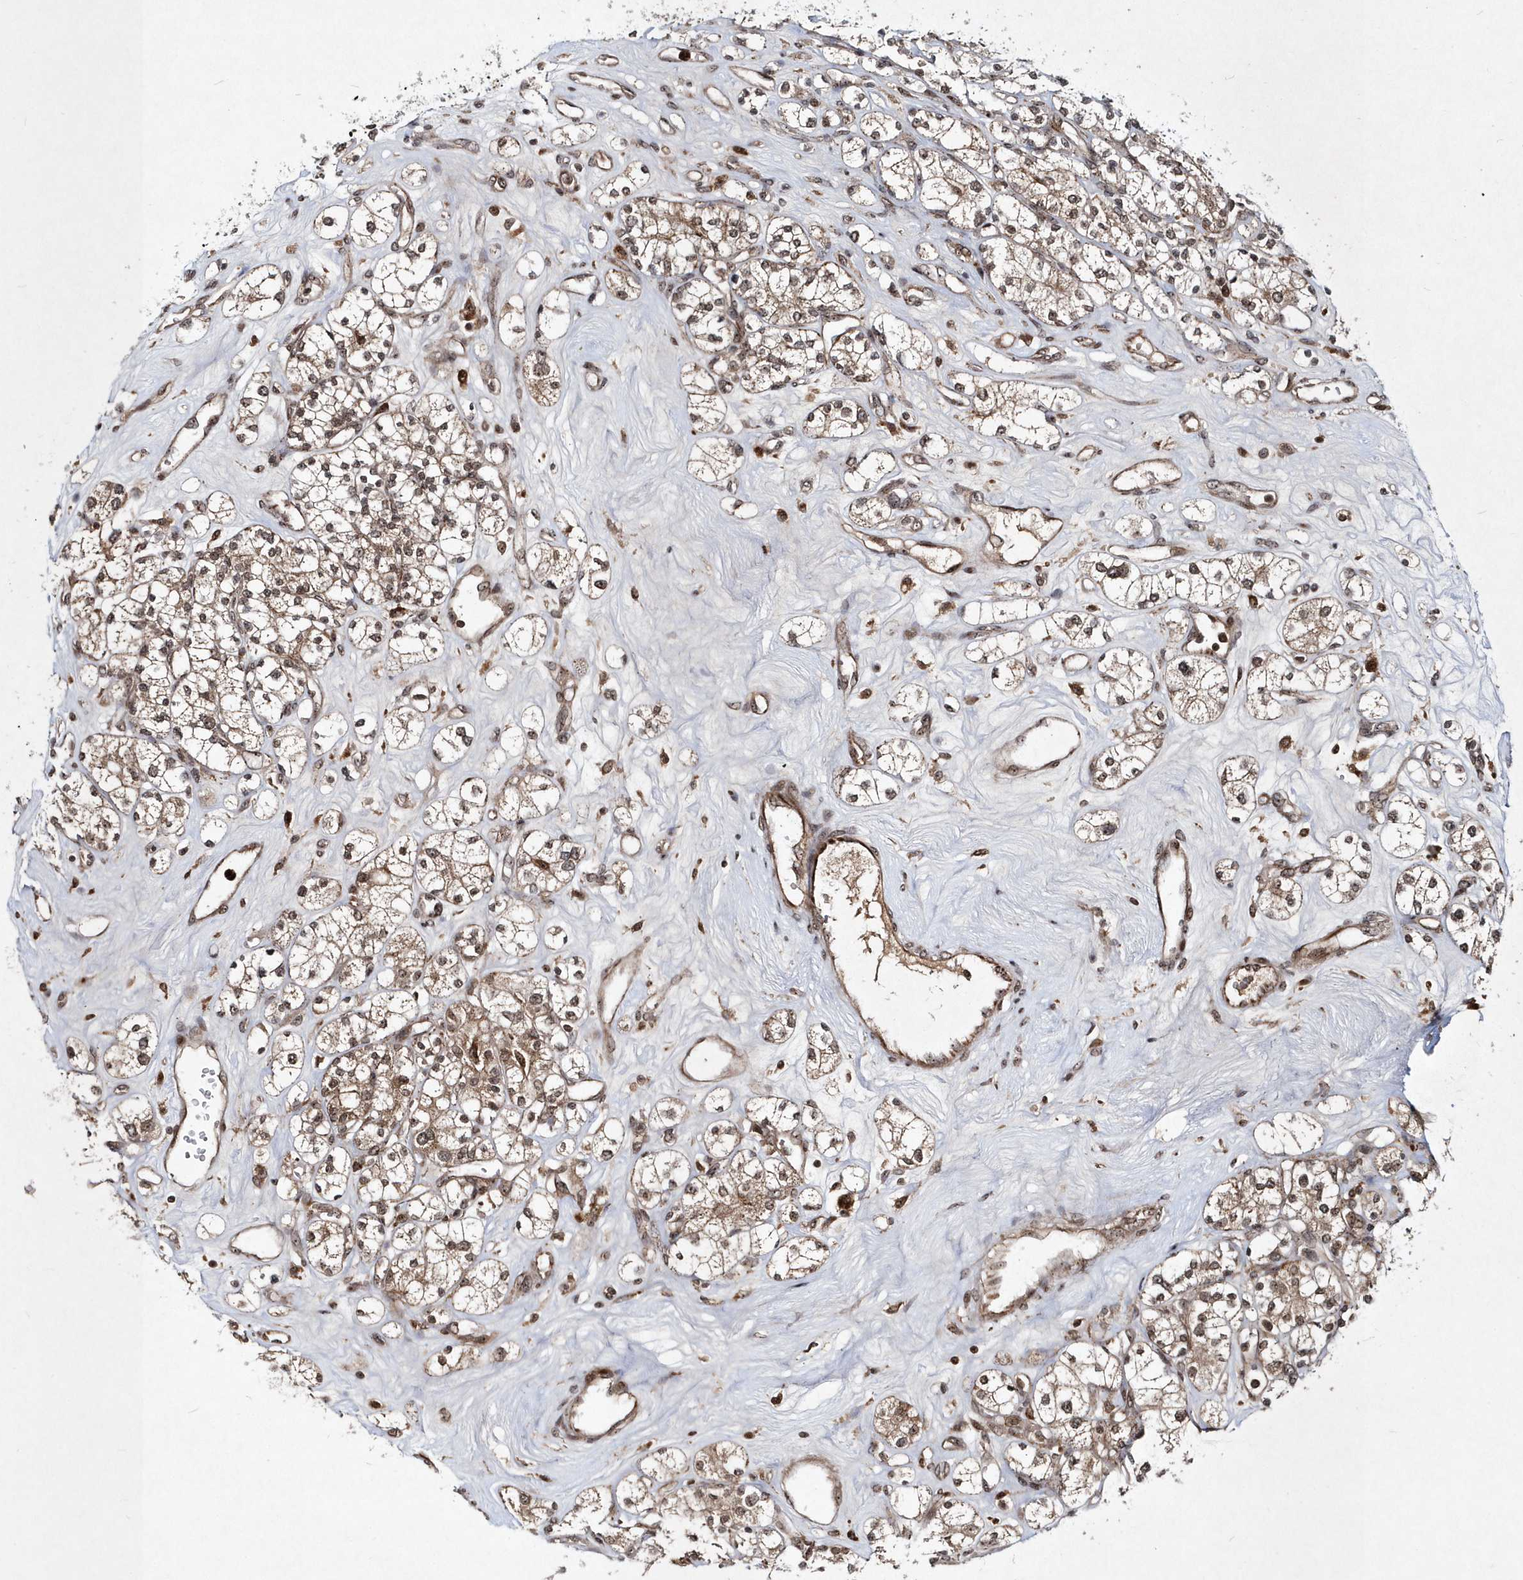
{"staining": {"intensity": "weak", "quantity": ">75%", "location": "cytoplasmic/membranous,nuclear"}, "tissue": "renal cancer", "cell_type": "Tumor cells", "image_type": "cancer", "snomed": [{"axis": "morphology", "description": "Adenocarcinoma, NOS"}, {"axis": "topography", "description": "Kidney"}], "caption": "IHC of adenocarcinoma (renal) displays low levels of weak cytoplasmic/membranous and nuclear expression in about >75% of tumor cells.", "gene": "SOWAHB", "patient": {"sex": "male", "age": 77}}